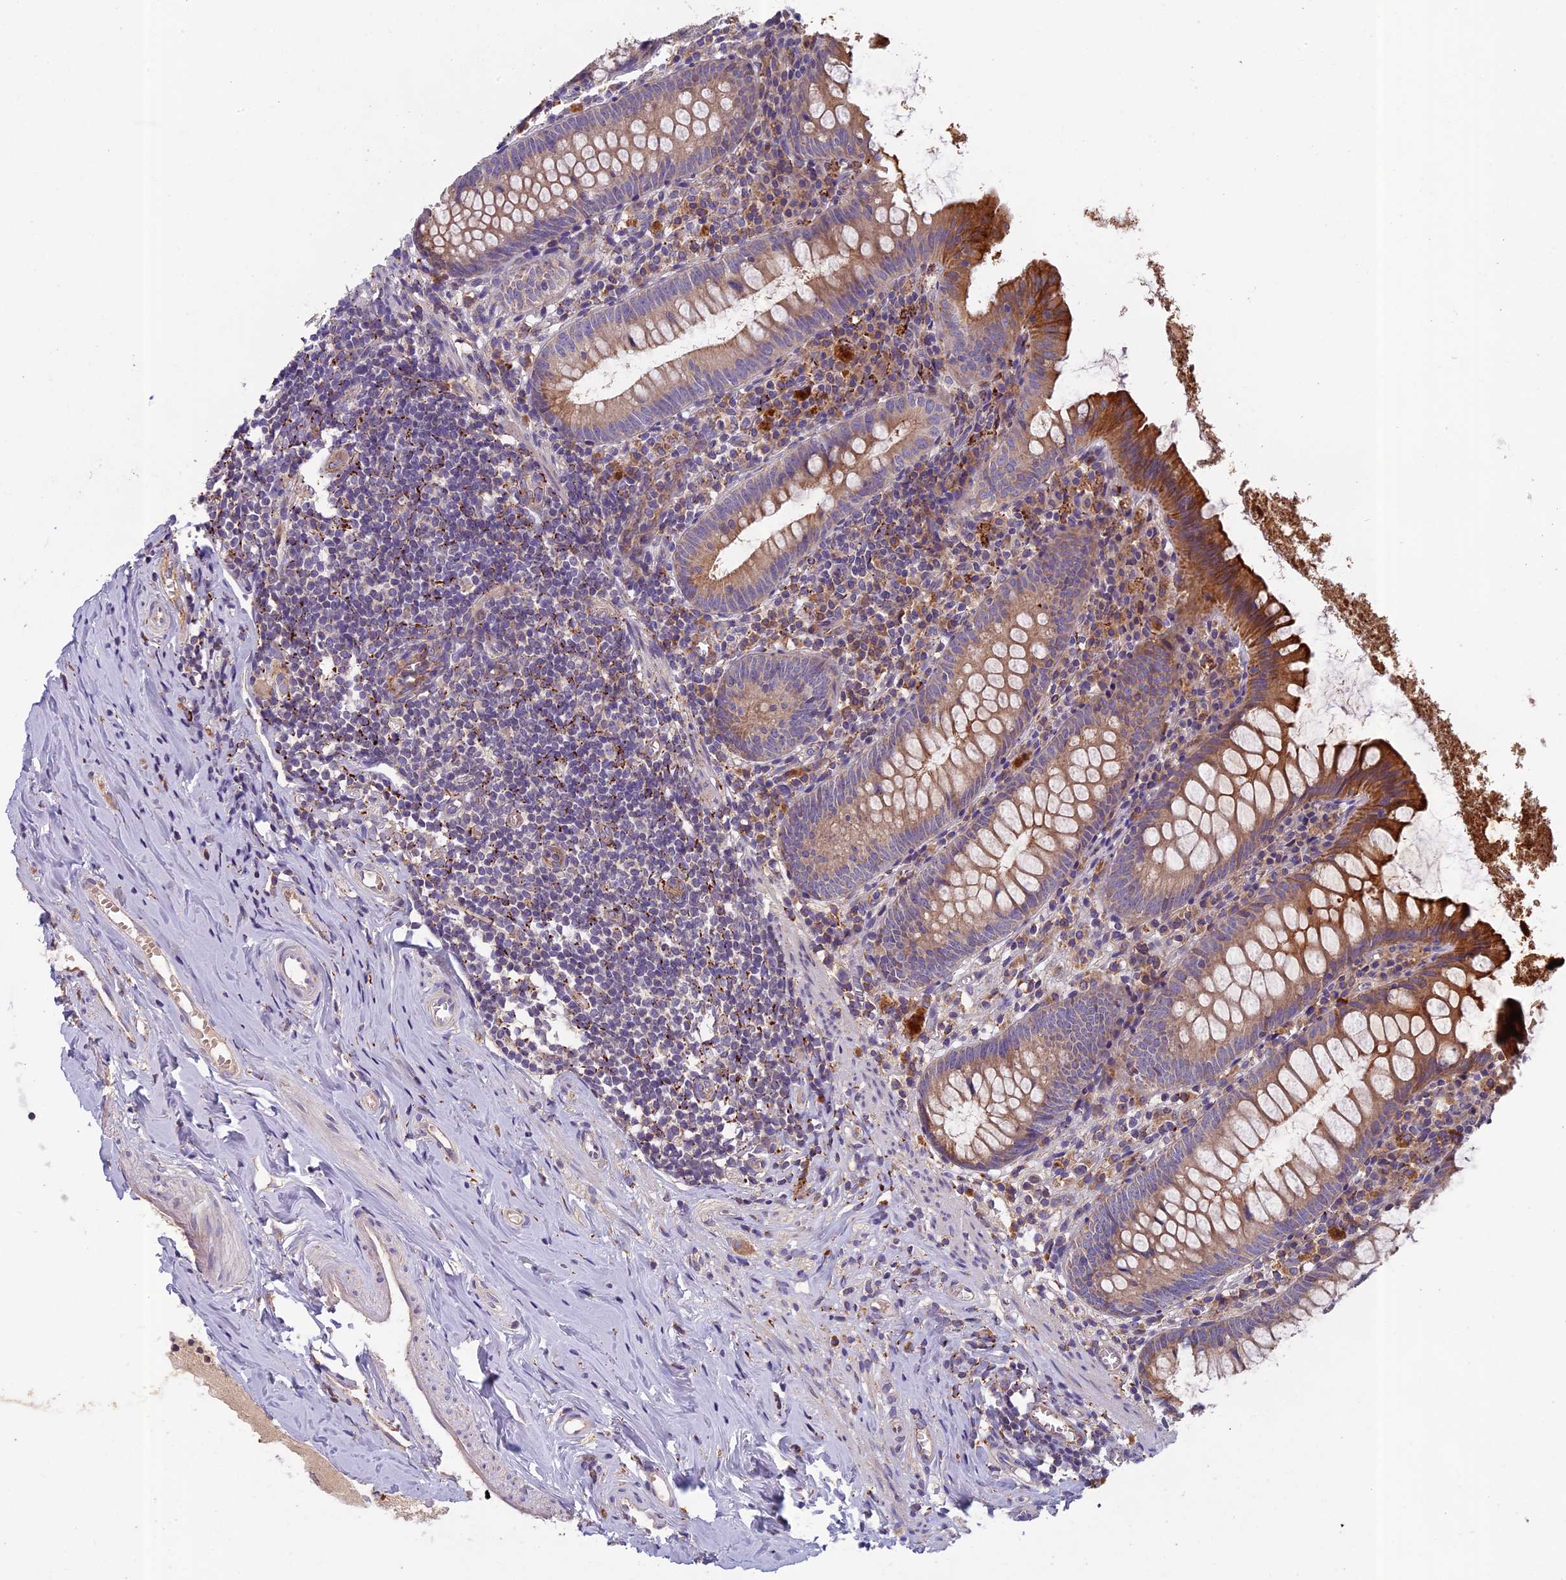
{"staining": {"intensity": "strong", "quantity": "25%-75%", "location": "cytoplasmic/membranous"}, "tissue": "appendix", "cell_type": "Glandular cells", "image_type": "normal", "snomed": [{"axis": "morphology", "description": "Normal tissue, NOS"}, {"axis": "topography", "description": "Appendix"}], "caption": "A micrograph of appendix stained for a protein shows strong cytoplasmic/membranous brown staining in glandular cells. Using DAB (brown) and hematoxylin (blue) stains, captured at high magnification using brightfield microscopy.", "gene": "SEMA7A", "patient": {"sex": "female", "age": 51}}